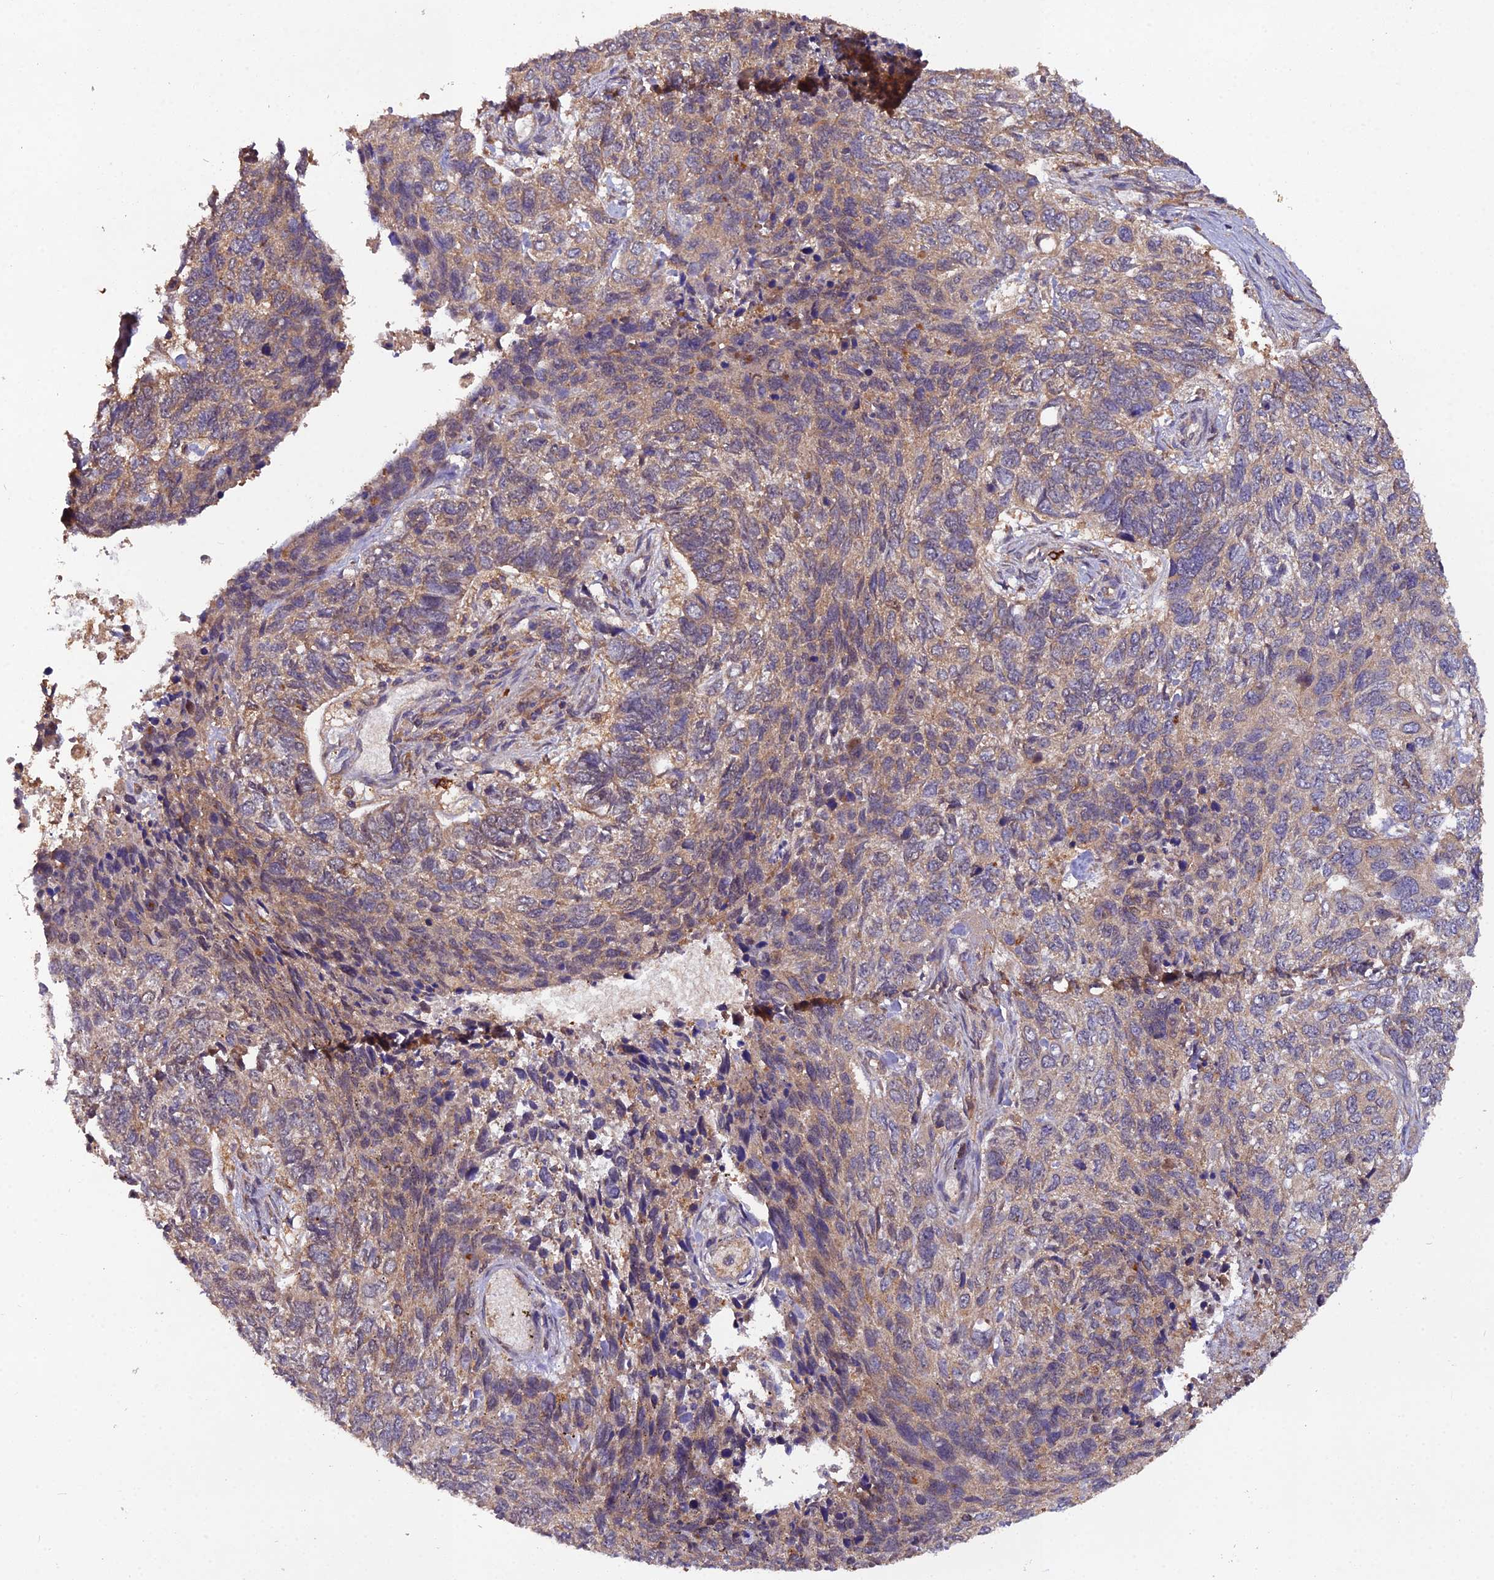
{"staining": {"intensity": "weak", "quantity": "<25%", "location": "cytoplasmic/membranous"}, "tissue": "skin cancer", "cell_type": "Tumor cells", "image_type": "cancer", "snomed": [{"axis": "morphology", "description": "Basal cell carcinoma"}, {"axis": "topography", "description": "Skin"}], "caption": "High power microscopy photomicrograph of an immunohistochemistry (IHC) photomicrograph of basal cell carcinoma (skin), revealing no significant staining in tumor cells.", "gene": "TMEM258", "patient": {"sex": "female", "age": 65}}